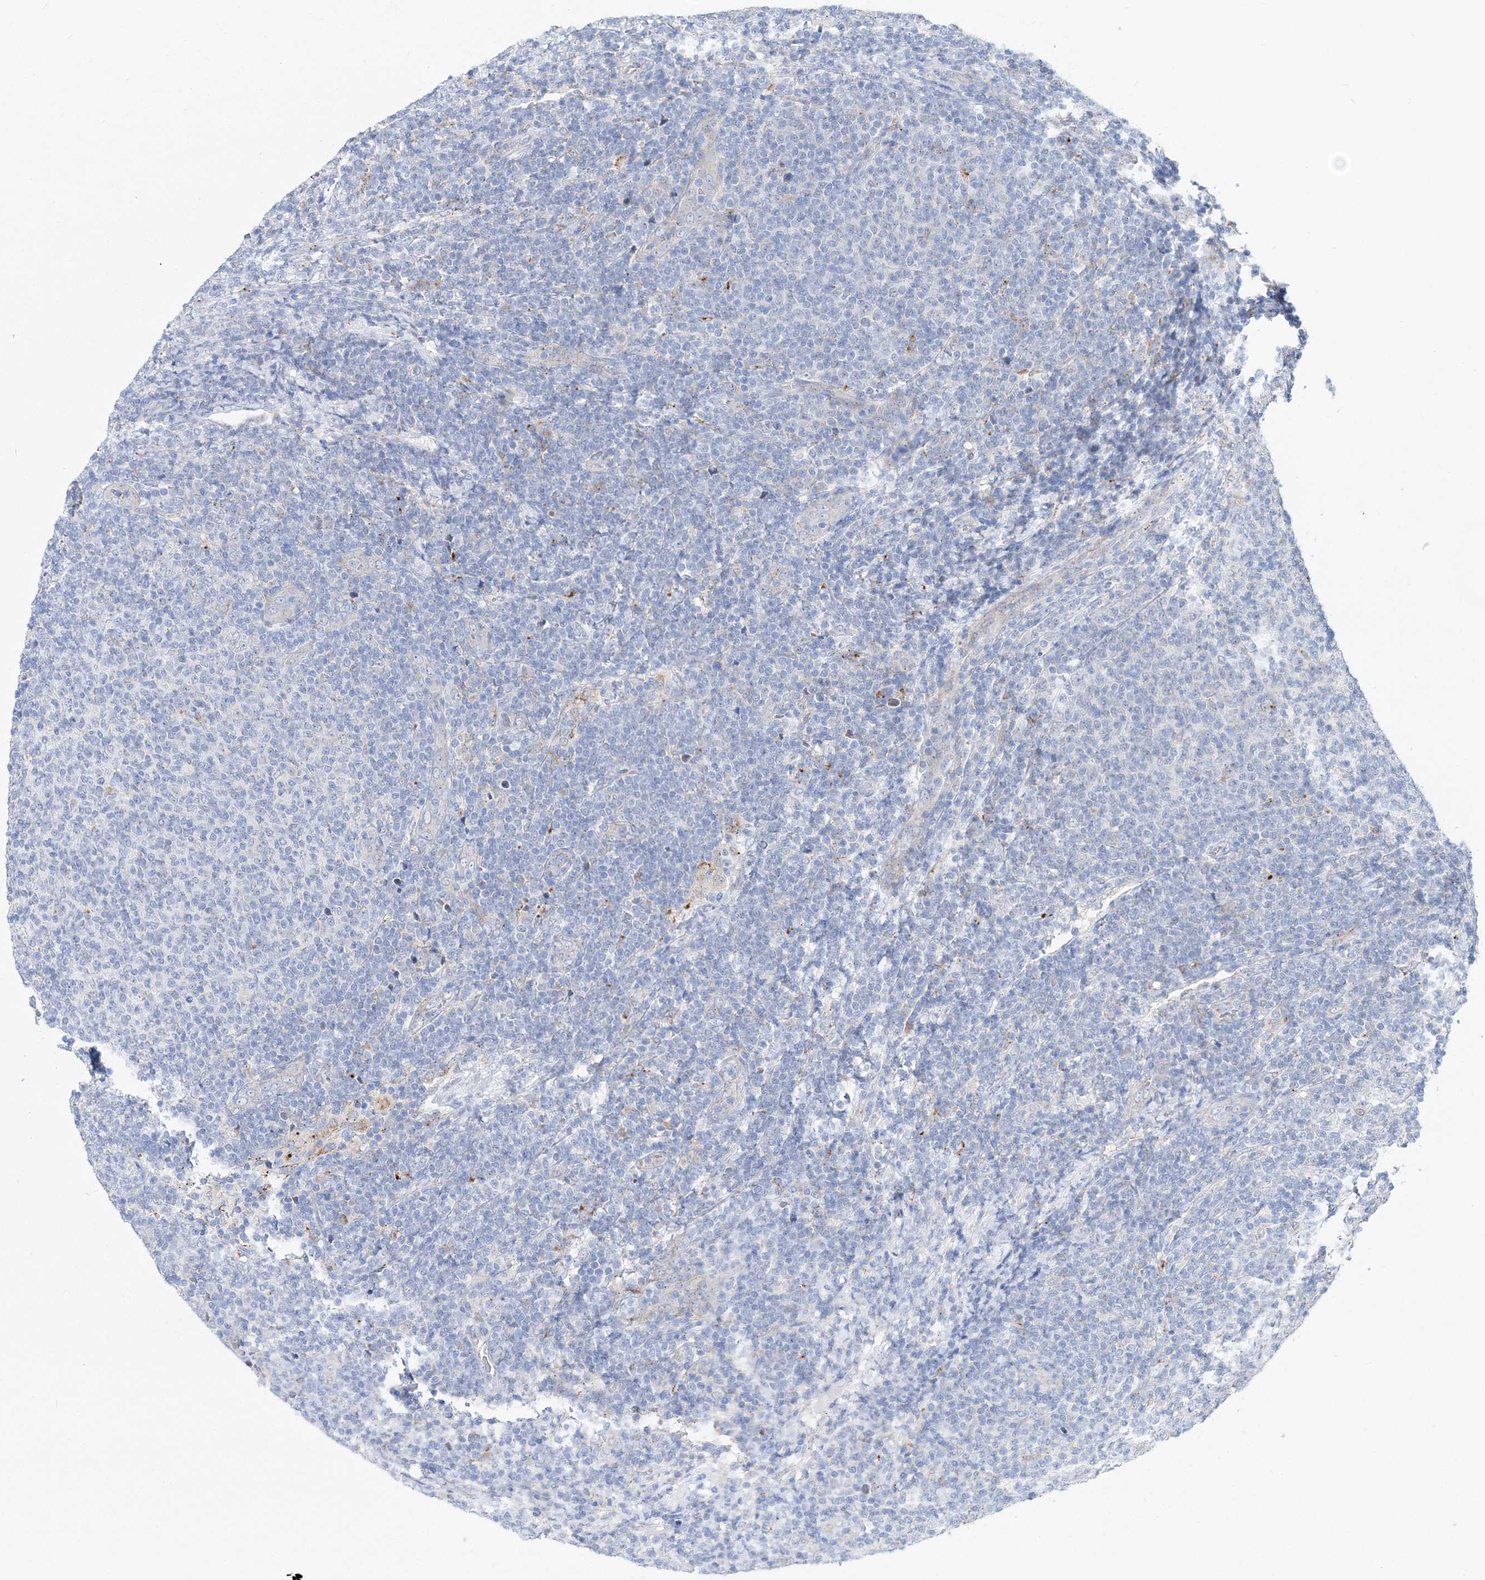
{"staining": {"intensity": "negative", "quantity": "none", "location": "none"}, "tissue": "lymphoma", "cell_type": "Tumor cells", "image_type": "cancer", "snomed": [{"axis": "morphology", "description": "Malignant lymphoma, non-Hodgkin's type, Low grade"}, {"axis": "topography", "description": "Lymph node"}], "caption": "Tumor cells show no significant positivity in lymphoma. (DAB immunohistochemistry (IHC), high magnification).", "gene": "C3orf38", "patient": {"sex": "male", "age": 66}}